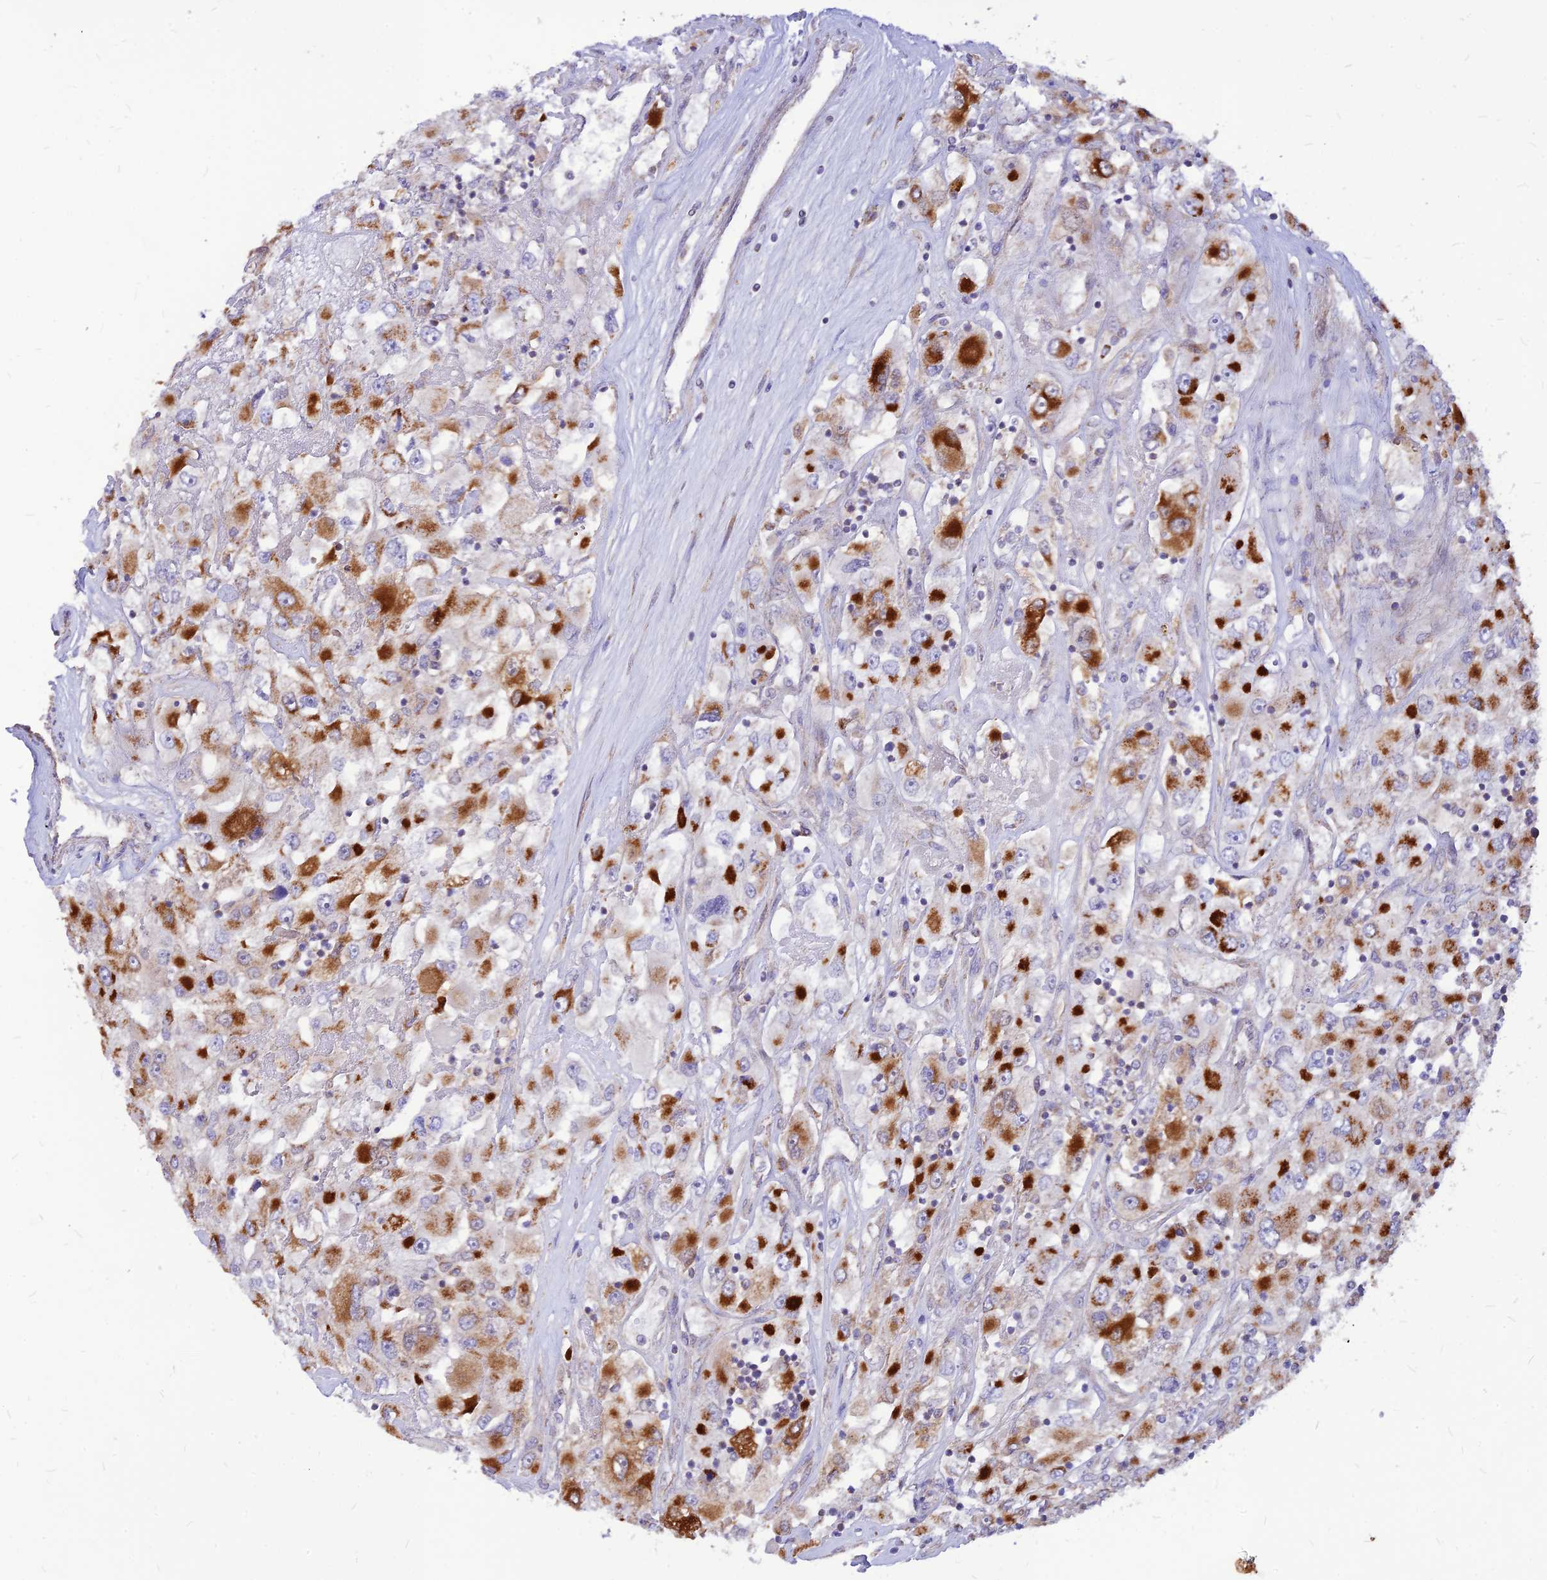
{"staining": {"intensity": "strong", "quantity": "25%-75%", "location": "cytoplasmic/membranous"}, "tissue": "renal cancer", "cell_type": "Tumor cells", "image_type": "cancer", "snomed": [{"axis": "morphology", "description": "Adenocarcinoma, NOS"}, {"axis": "topography", "description": "Kidney"}], "caption": "Strong cytoplasmic/membranous staining for a protein is identified in approximately 25%-75% of tumor cells of renal cancer (adenocarcinoma) using IHC.", "gene": "ECI1", "patient": {"sex": "female", "age": 52}}